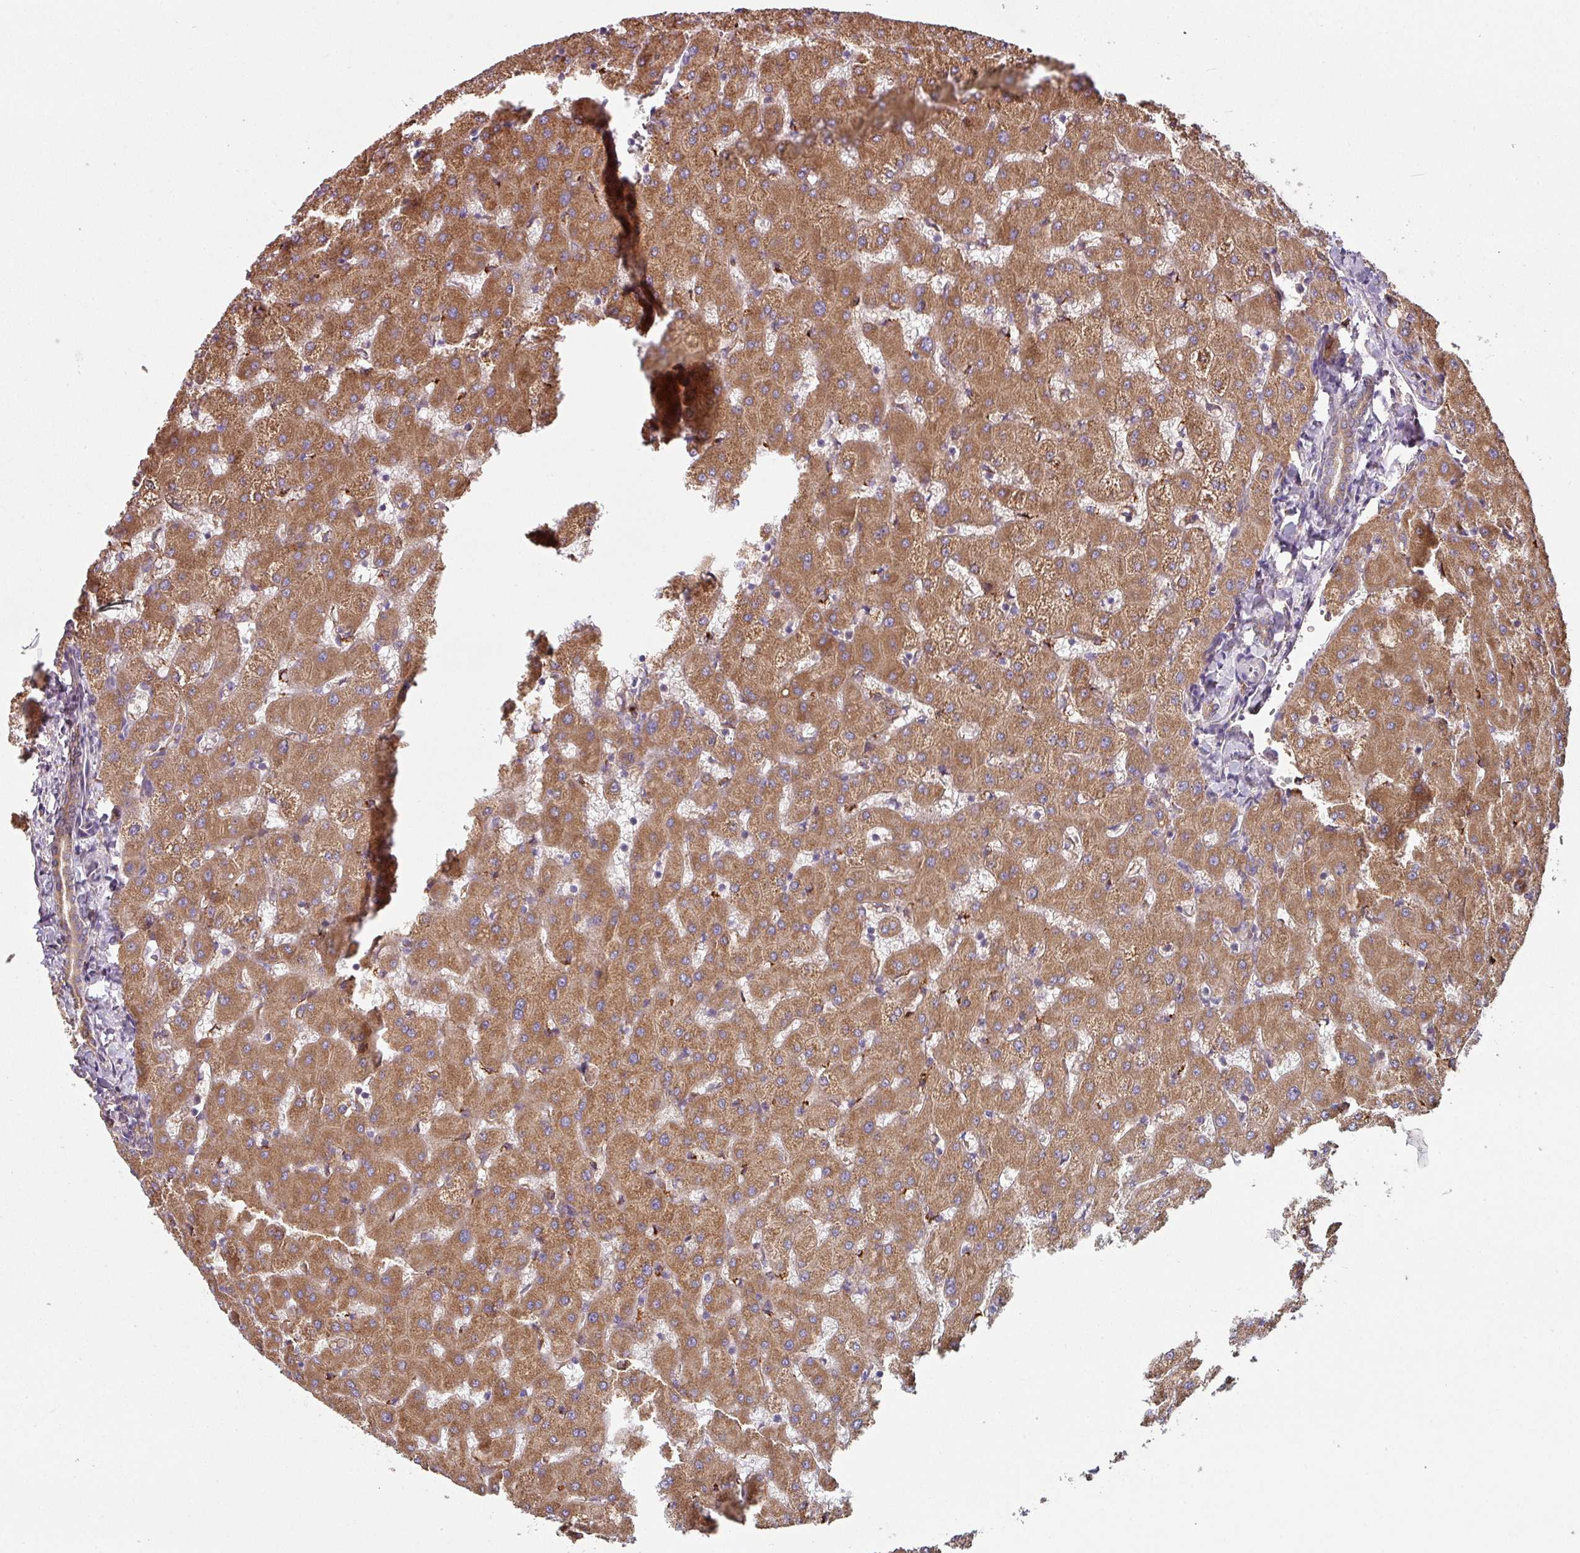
{"staining": {"intensity": "moderate", "quantity": ">75%", "location": "cytoplasmic/membranous"}, "tissue": "liver", "cell_type": "Cholangiocytes", "image_type": "normal", "snomed": [{"axis": "morphology", "description": "Normal tissue, NOS"}, {"axis": "topography", "description": "Liver"}], "caption": "Immunohistochemistry of benign human liver shows medium levels of moderate cytoplasmic/membranous expression in approximately >75% of cholangiocytes. The protein is stained brown, and the nuclei are stained in blue (DAB (3,3'-diaminobenzidine) IHC with brightfield microscopy, high magnification).", "gene": "FAT4", "patient": {"sex": "female", "age": 63}}